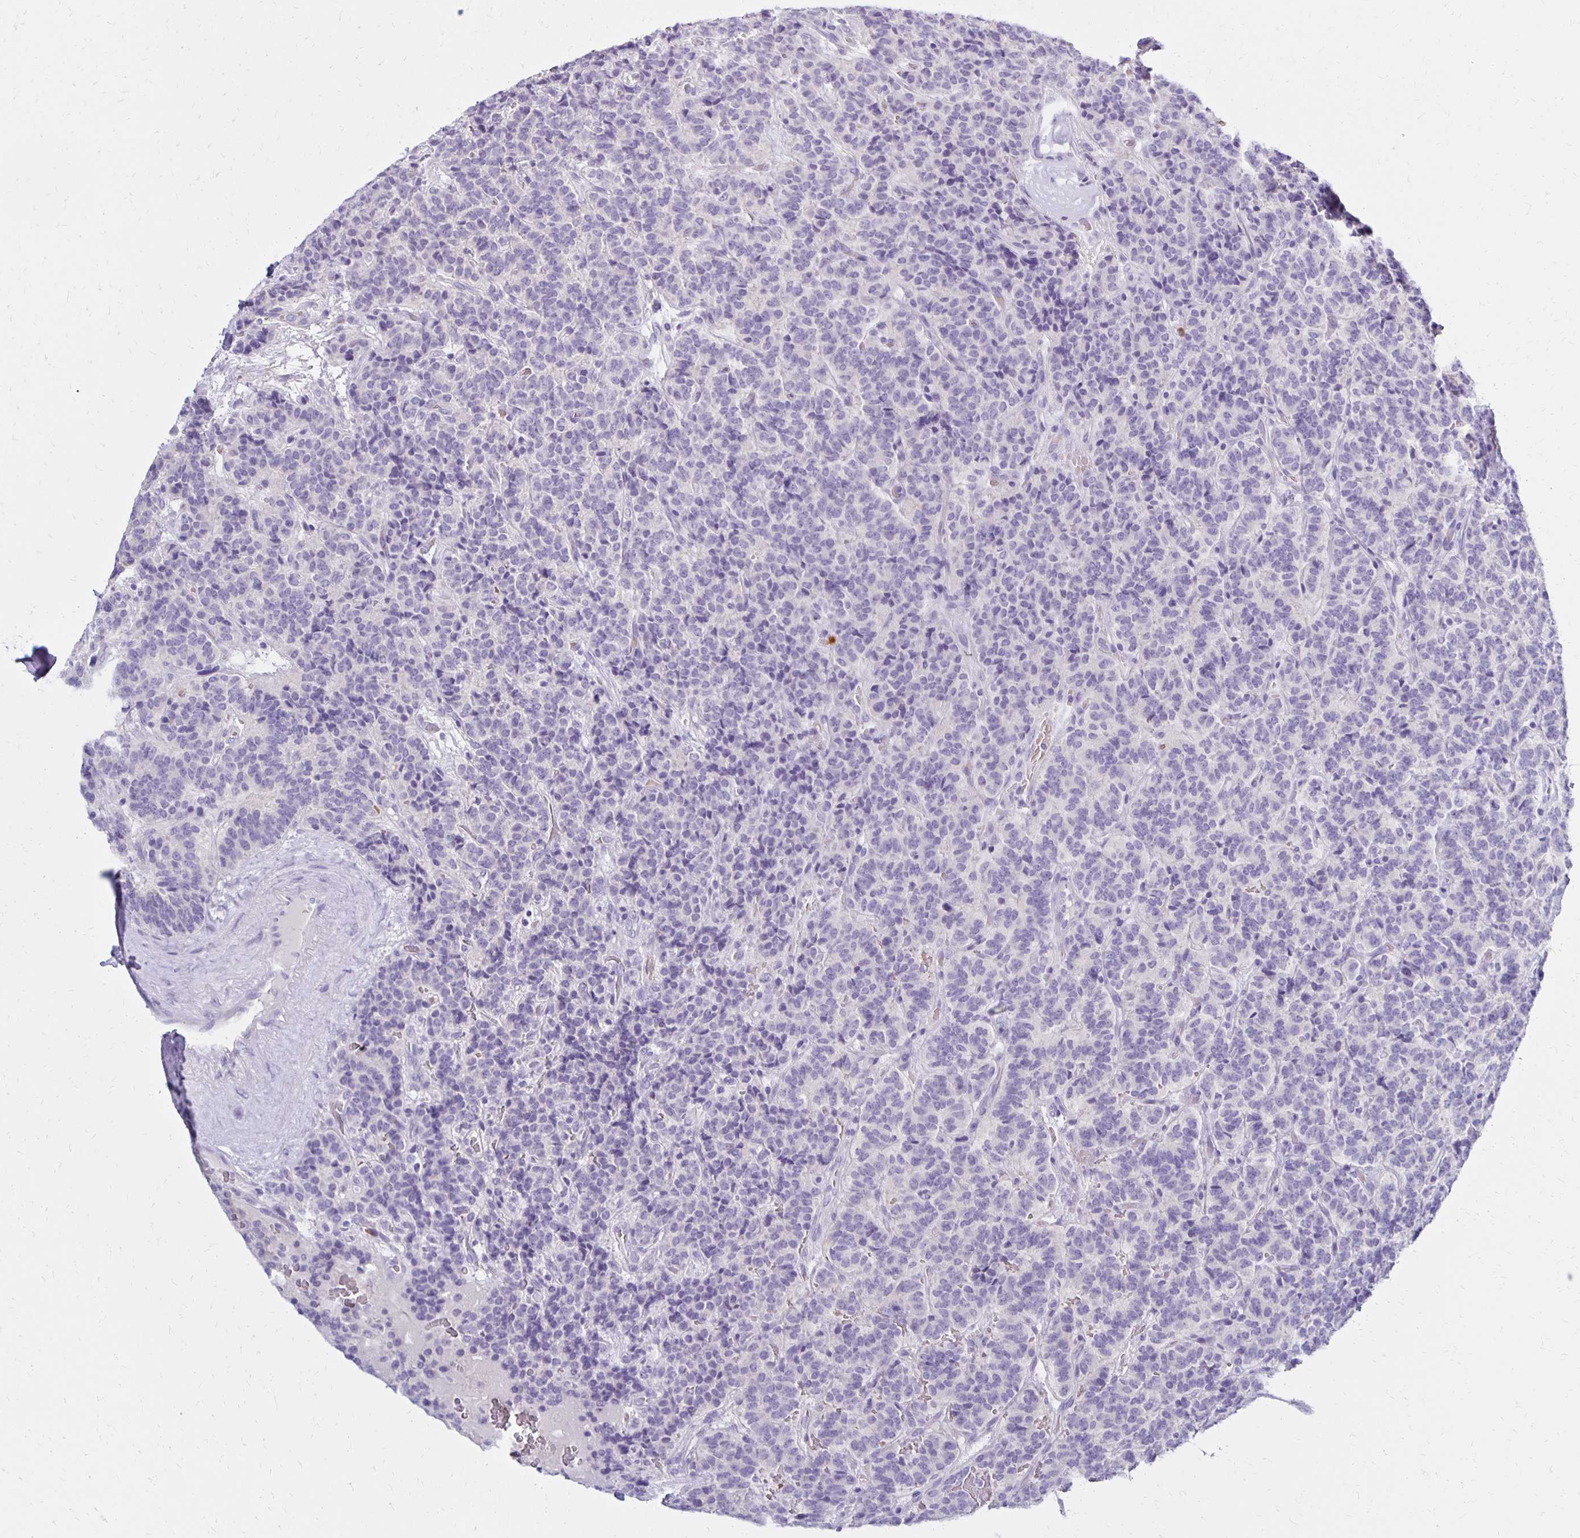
{"staining": {"intensity": "negative", "quantity": "none", "location": "none"}, "tissue": "carcinoid", "cell_type": "Tumor cells", "image_type": "cancer", "snomed": [{"axis": "morphology", "description": "Carcinoid, malignant, NOS"}, {"axis": "topography", "description": "Pancreas"}], "caption": "Malignant carcinoid was stained to show a protein in brown. There is no significant expression in tumor cells. (Stains: DAB (3,3'-diaminobenzidine) immunohistochemistry (IHC) with hematoxylin counter stain, Microscopy: brightfield microscopy at high magnification).", "gene": "FNTB", "patient": {"sex": "male", "age": 36}}